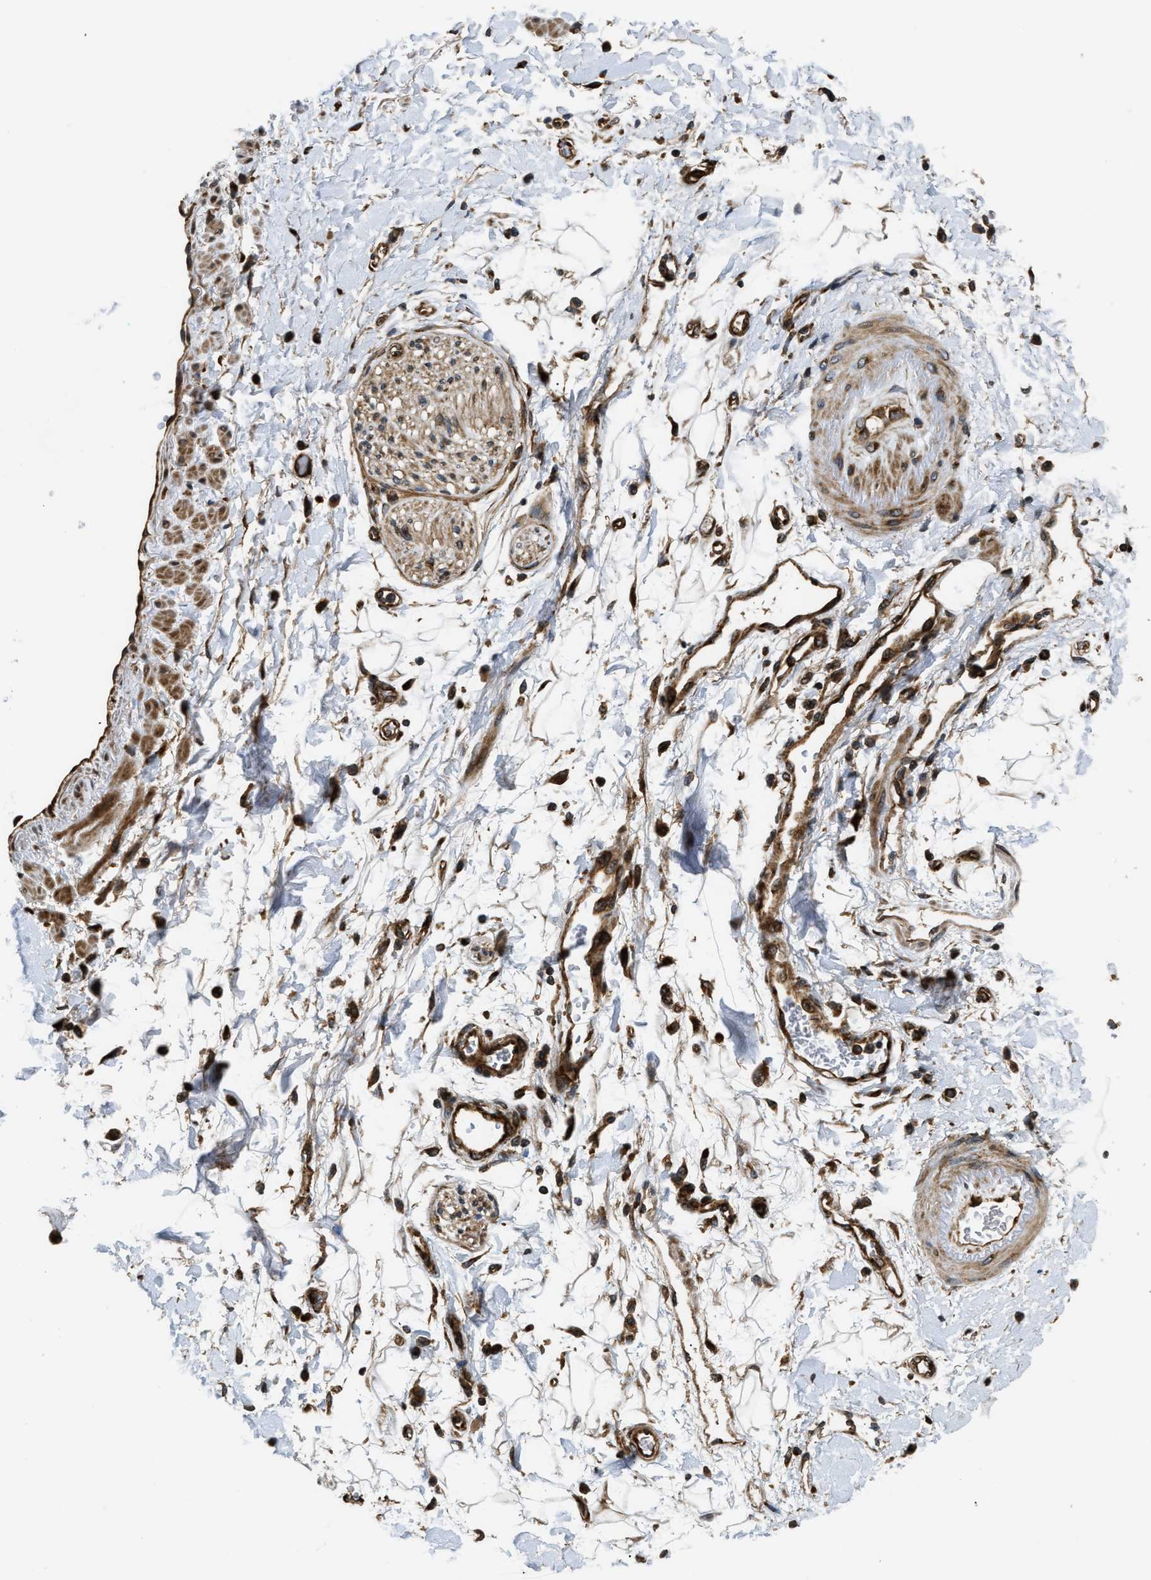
{"staining": {"intensity": "weak", "quantity": ">75%", "location": "cytoplasmic/membranous"}, "tissue": "adipose tissue", "cell_type": "Adipocytes", "image_type": "normal", "snomed": [{"axis": "morphology", "description": "Normal tissue, NOS"}, {"axis": "morphology", "description": "Adenocarcinoma, NOS"}, {"axis": "topography", "description": "Duodenum"}, {"axis": "topography", "description": "Peripheral nerve tissue"}], "caption": "Protein analysis of benign adipose tissue shows weak cytoplasmic/membranous staining in approximately >75% of adipocytes. (DAB IHC, brown staining for protein, blue staining for nuclei).", "gene": "PNPLA8", "patient": {"sex": "female", "age": 60}}